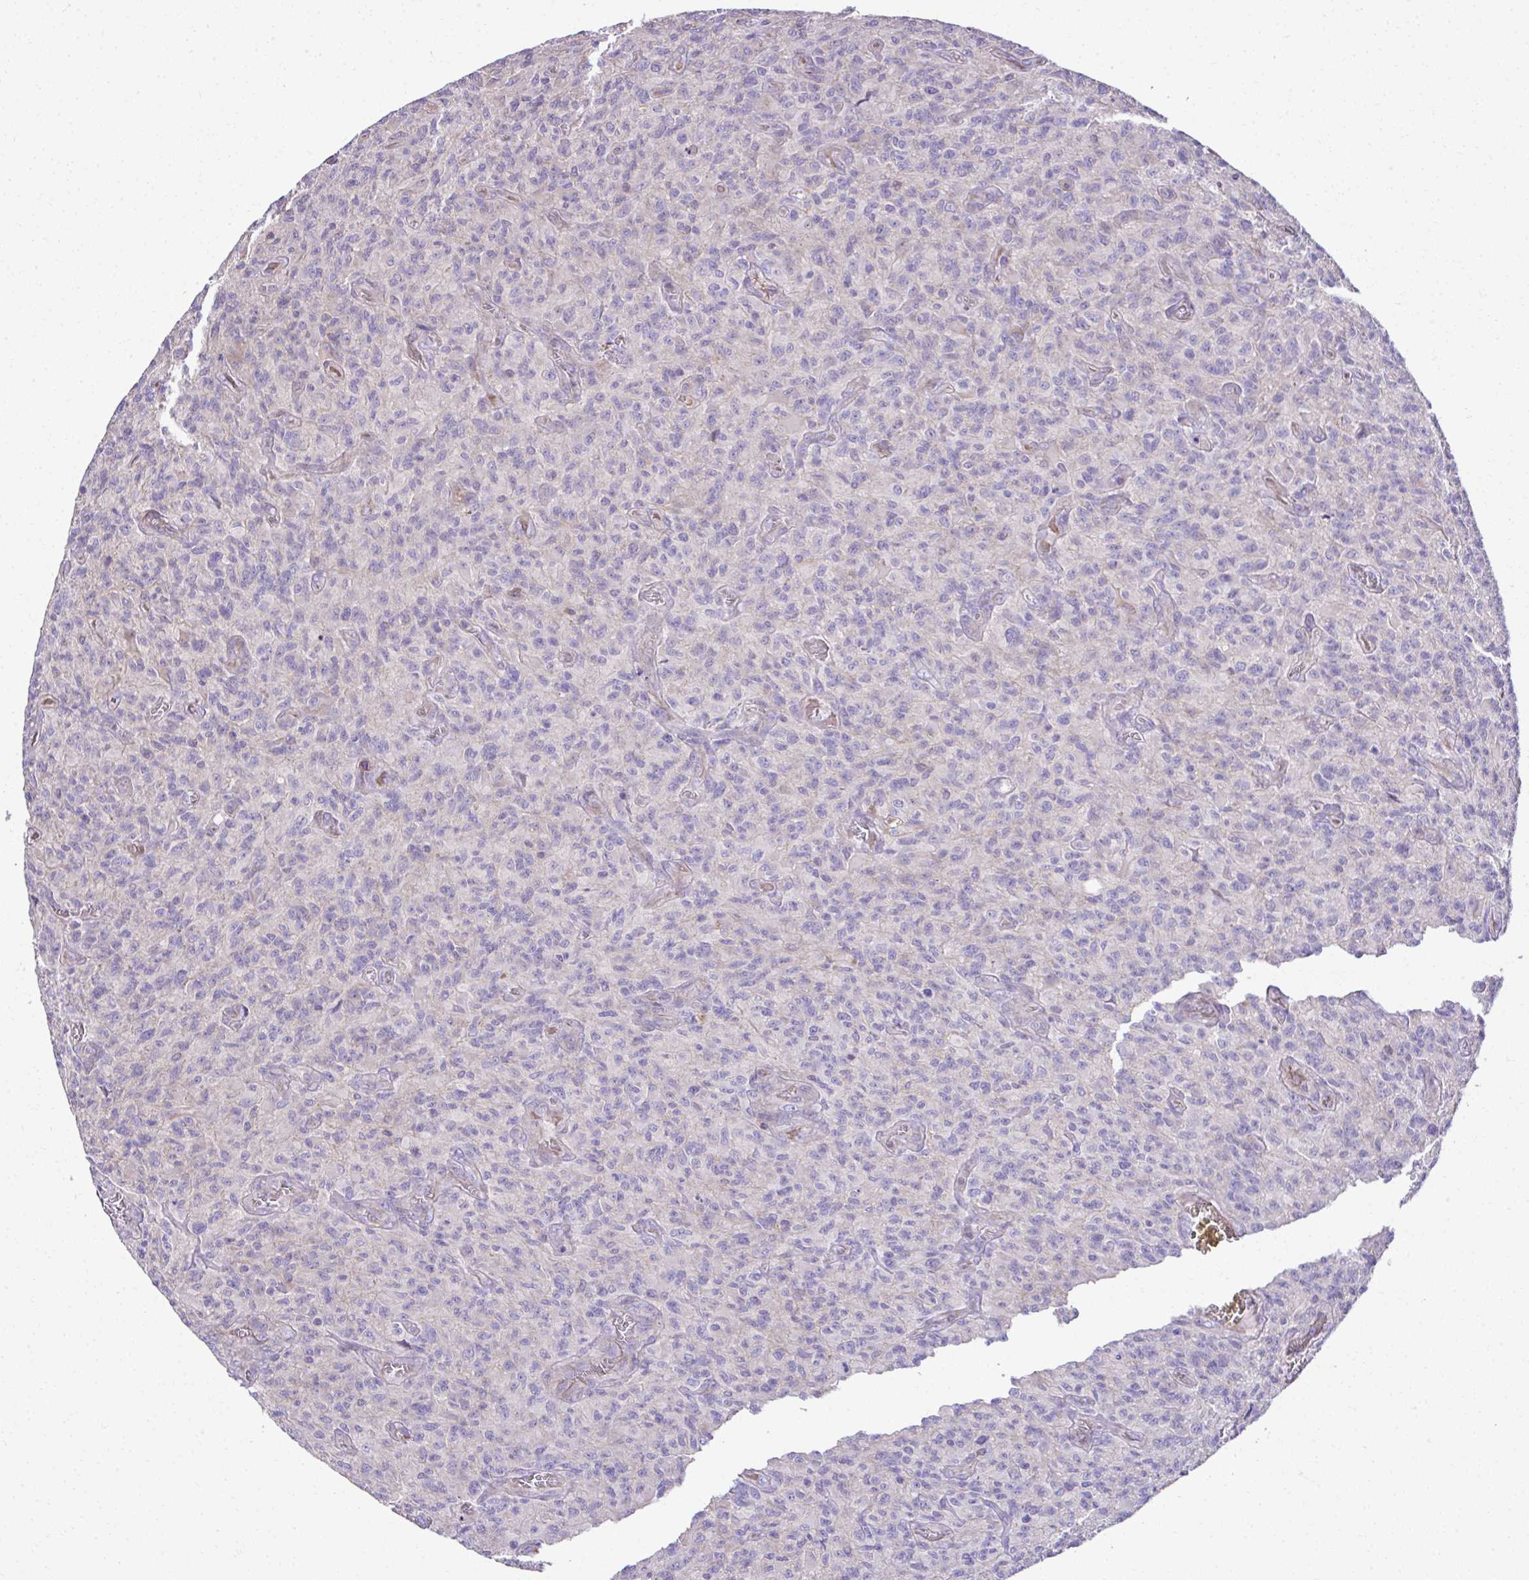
{"staining": {"intensity": "negative", "quantity": "none", "location": "none"}, "tissue": "glioma", "cell_type": "Tumor cells", "image_type": "cancer", "snomed": [{"axis": "morphology", "description": "Glioma, malignant, High grade"}, {"axis": "topography", "description": "Brain"}], "caption": "Micrograph shows no protein expression in tumor cells of glioma tissue.", "gene": "CCDC85C", "patient": {"sex": "male", "age": 61}}